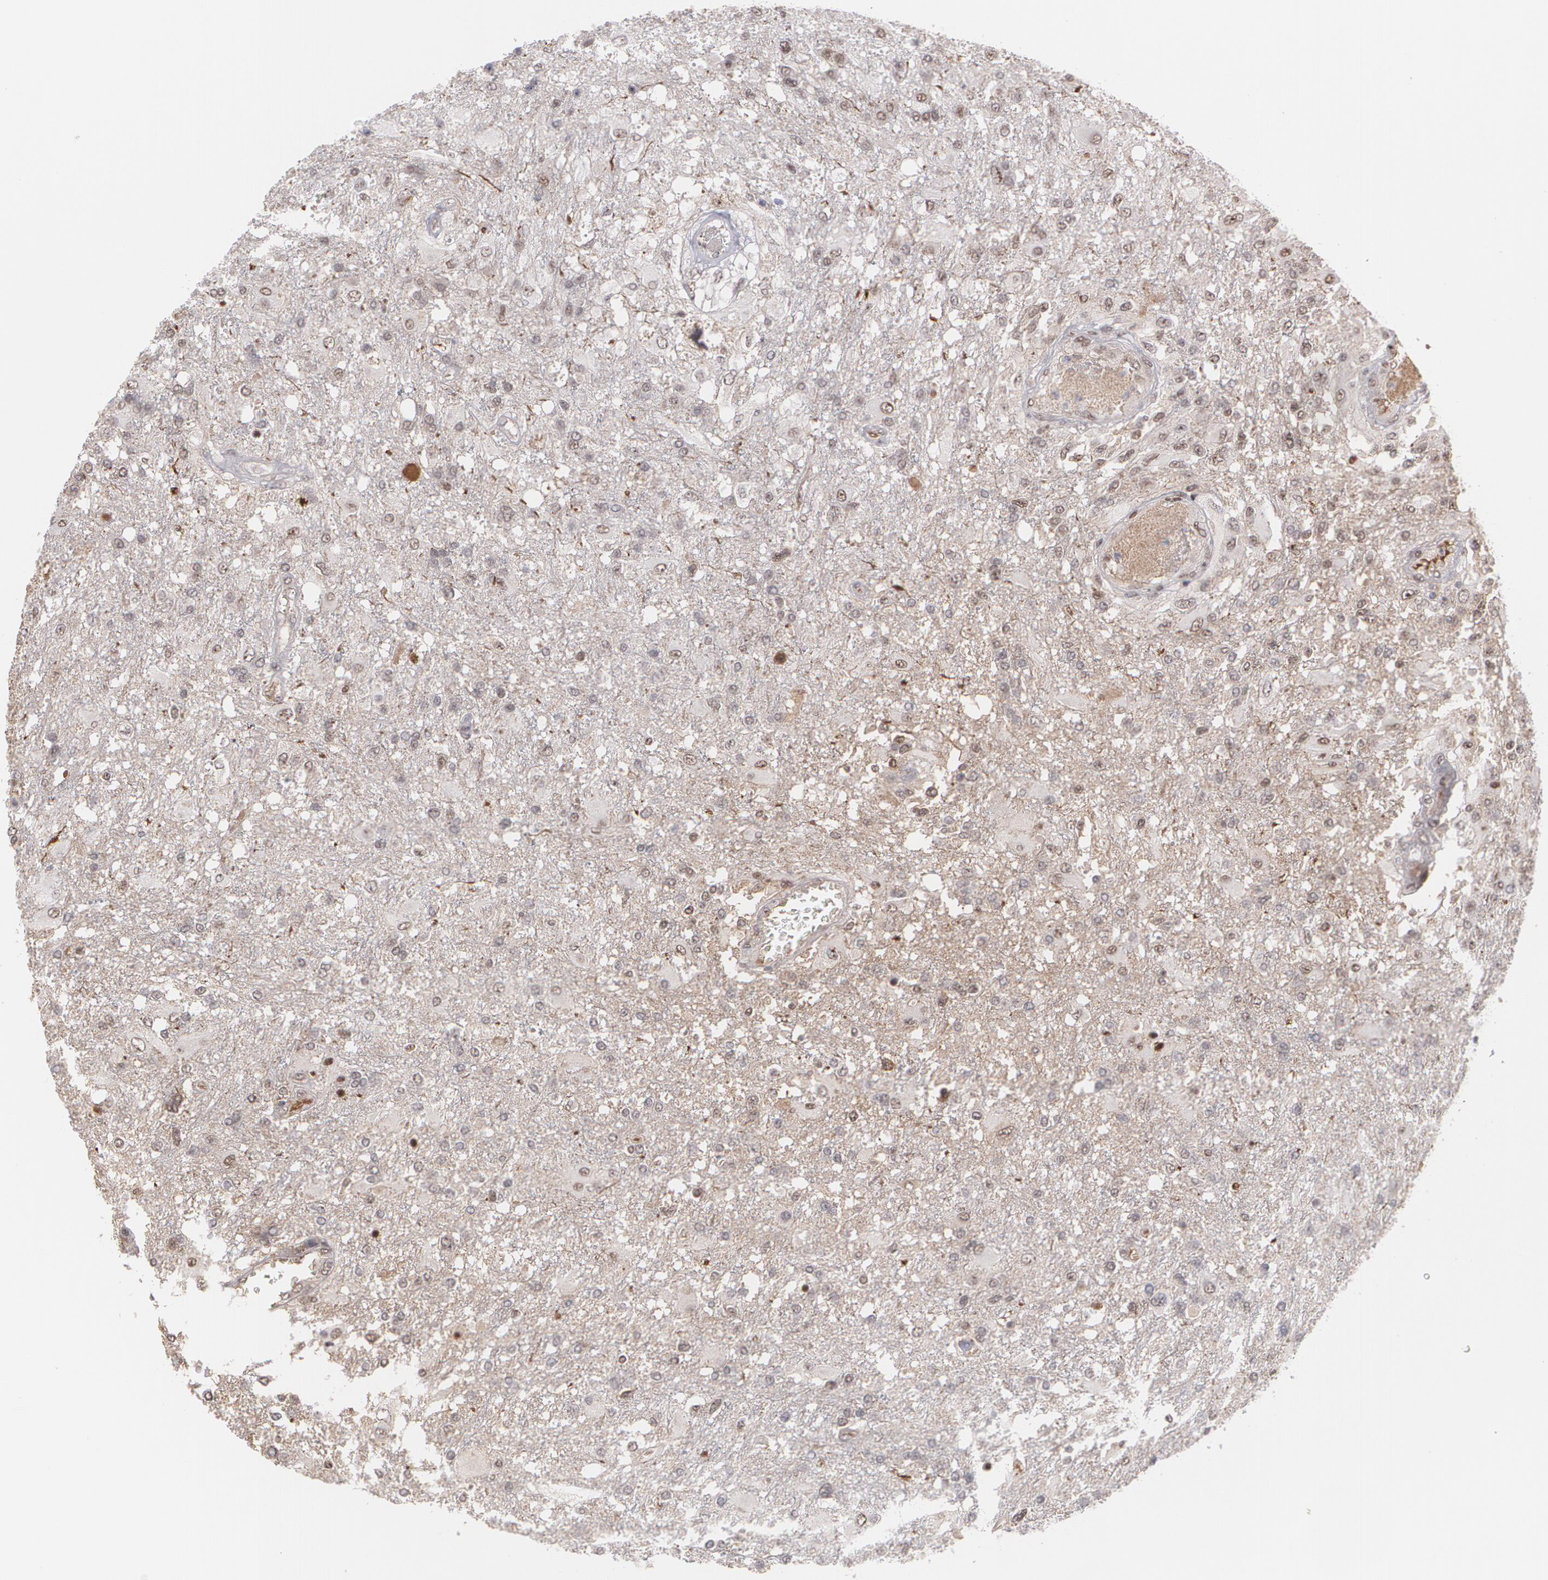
{"staining": {"intensity": "weak", "quantity": "25%-75%", "location": "nuclear"}, "tissue": "glioma", "cell_type": "Tumor cells", "image_type": "cancer", "snomed": [{"axis": "morphology", "description": "Glioma, malignant, High grade"}, {"axis": "topography", "description": "Cerebral cortex"}], "caption": "The histopathology image reveals staining of glioma, revealing weak nuclear protein expression (brown color) within tumor cells. Nuclei are stained in blue.", "gene": "ZNF234", "patient": {"sex": "male", "age": 79}}